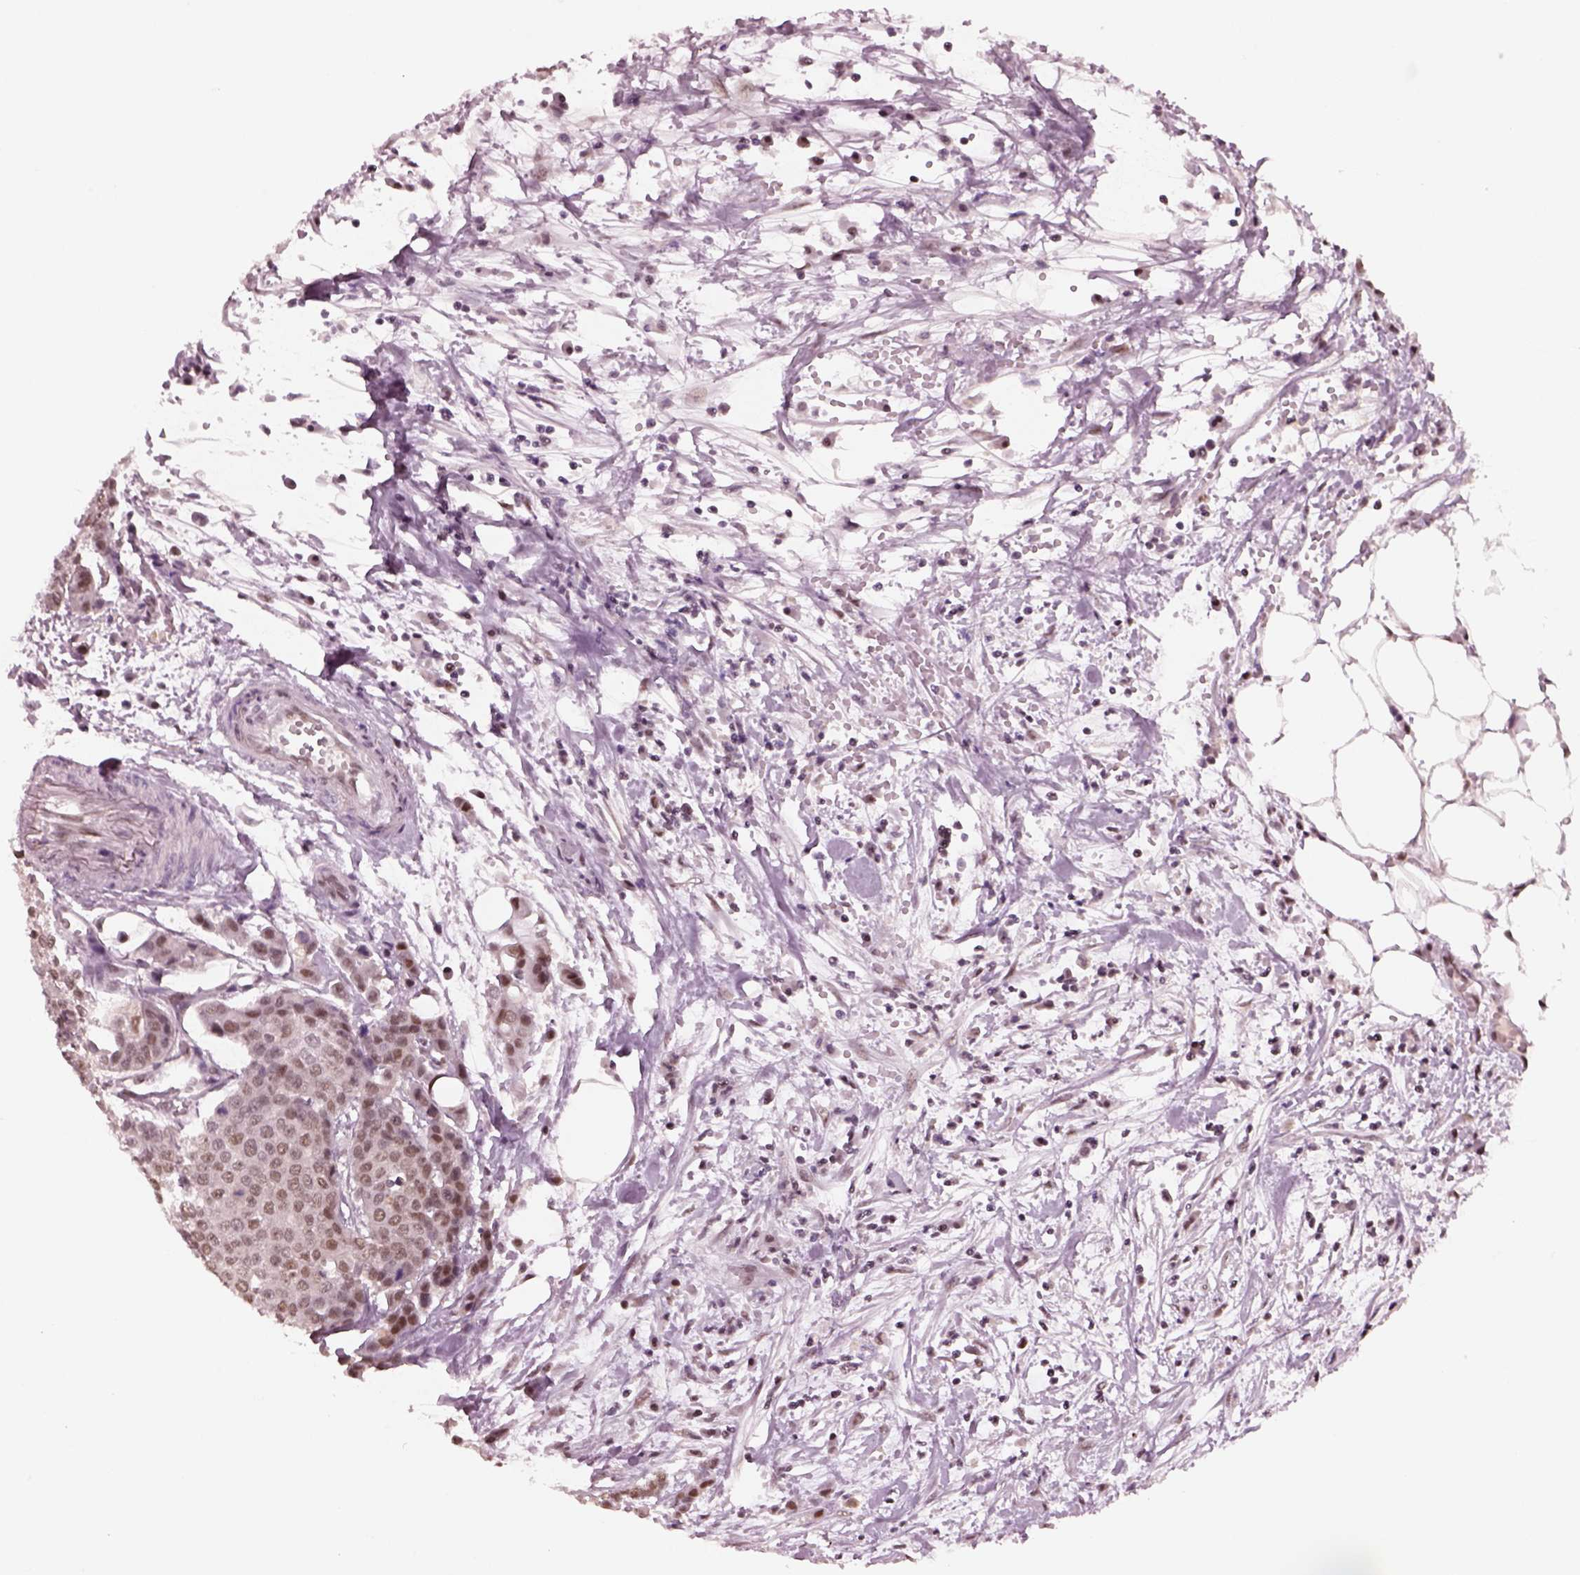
{"staining": {"intensity": "moderate", "quantity": "25%-75%", "location": "nuclear"}, "tissue": "carcinoid", "cell_type": "Tumor cells", "image_type": "cancer", "snomed": [{"axis": "morphology", "description": "Carcinoid, malignant, NOS"}, {"axis": "topography", "description": "Colon"}], "caption": "Protein expression analysis of carcinoid shows moderate nuclear staining in about 25%-75% of tumor cells.", "gene": "SEPHS1", "patient": {"sex": "male", "age": 81}}